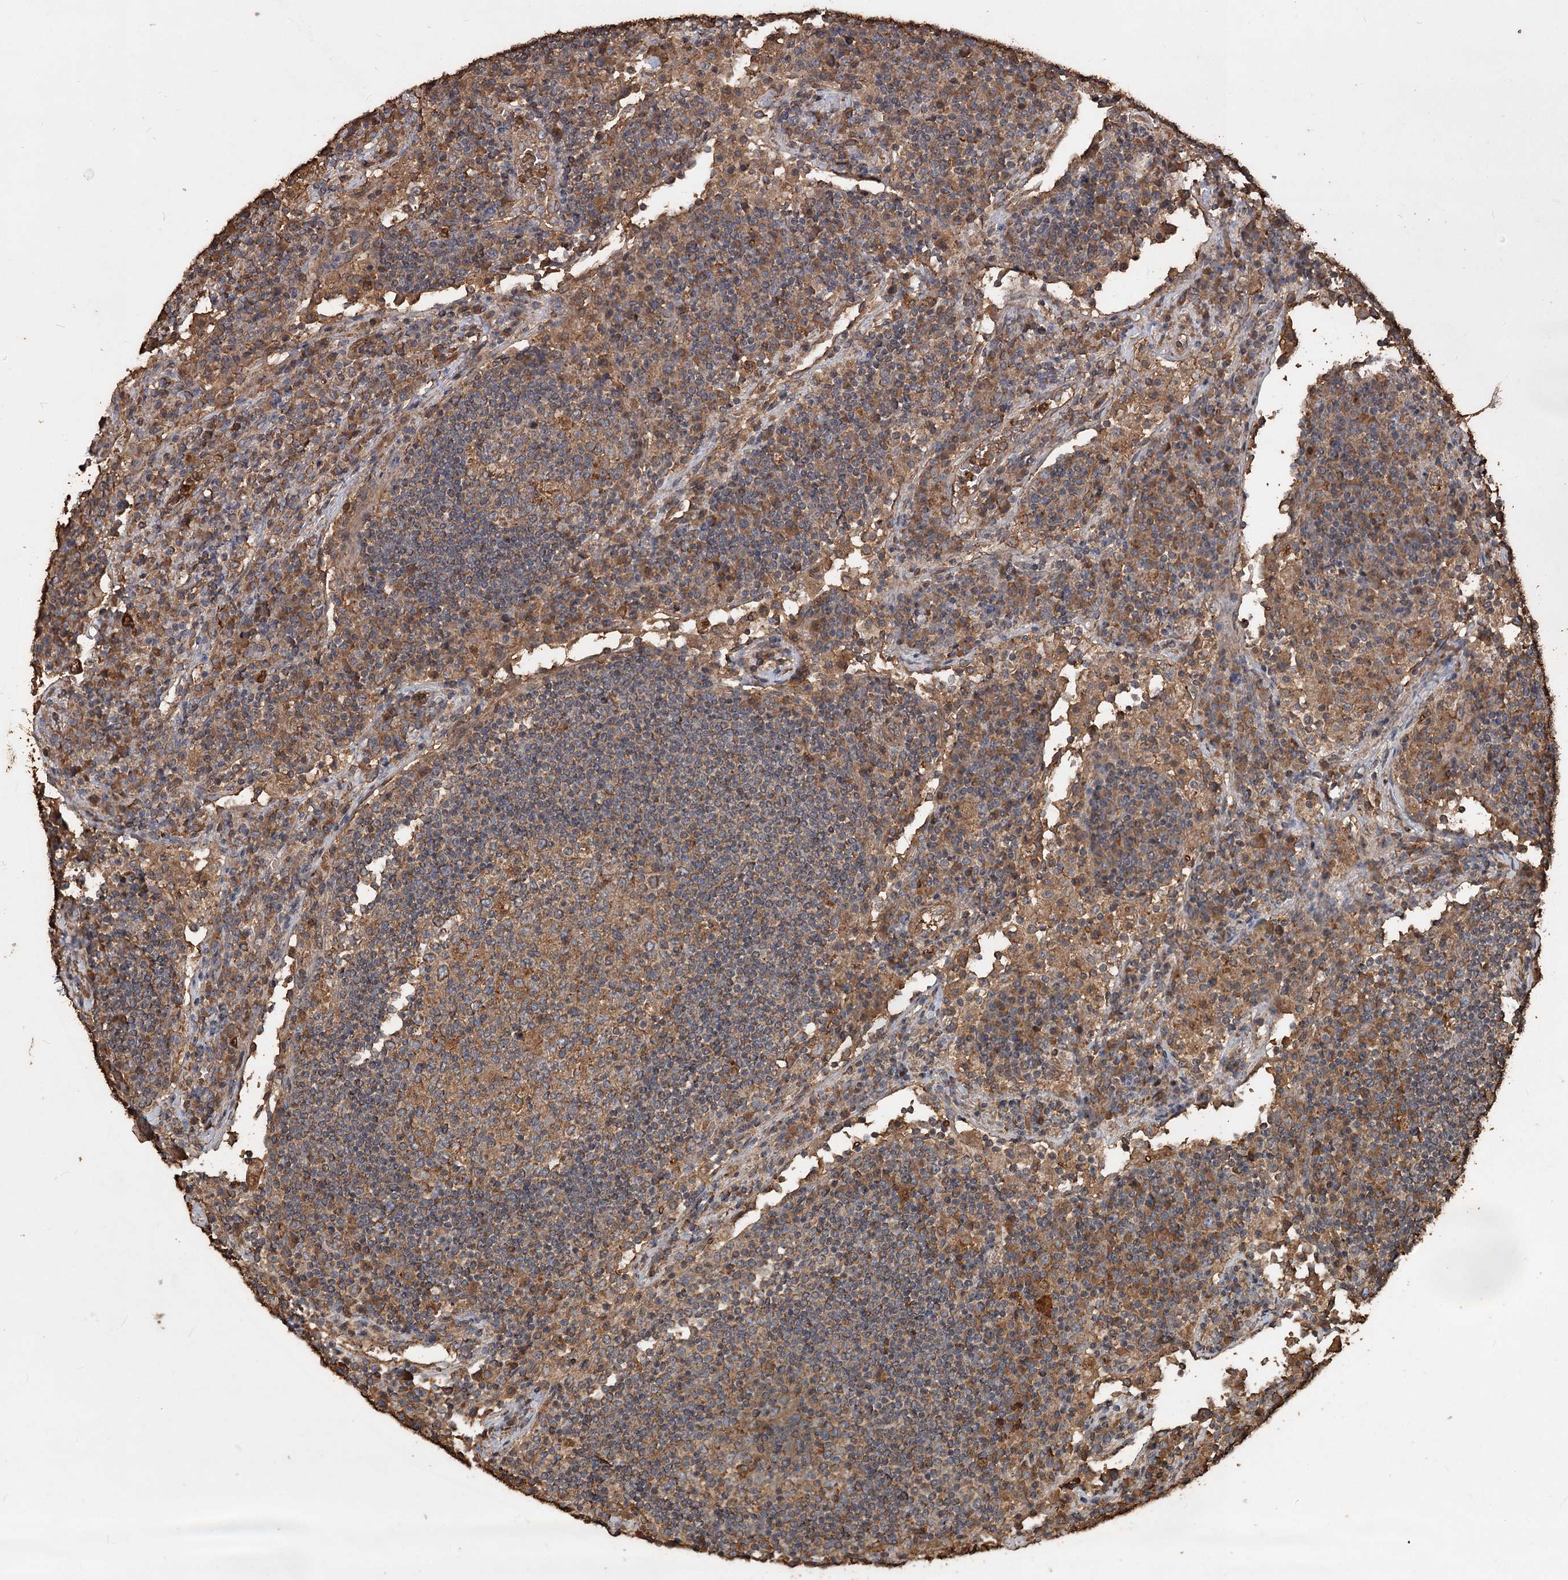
{"staining": {"intensity": "moderate", "quantity": "25%-75%", "location": "cytoplasmic/membranous"}, "tissue": "lymph node", "cell_type": "Germinal center cells", "image_type": "normal", "snomed": [{"axis": "morphology", "description": "Normal tissue, NOS"}, {"axis": "topography", "description": "Lymph node"}], "caption": "A brown stain shows moderate cytoplasmic/membranous staining of a protein in germinal center cells of unremarkable human lymph node. The staining was performed using DAB (3,3'-diaminobenzidine) to visualize the protein expression in brown, while the nuclei were stained in blue with hematoxylin (Magnification: 20x).", "gene": "PIK3C2A", "patient": {"sex": "female", "age": 53}}